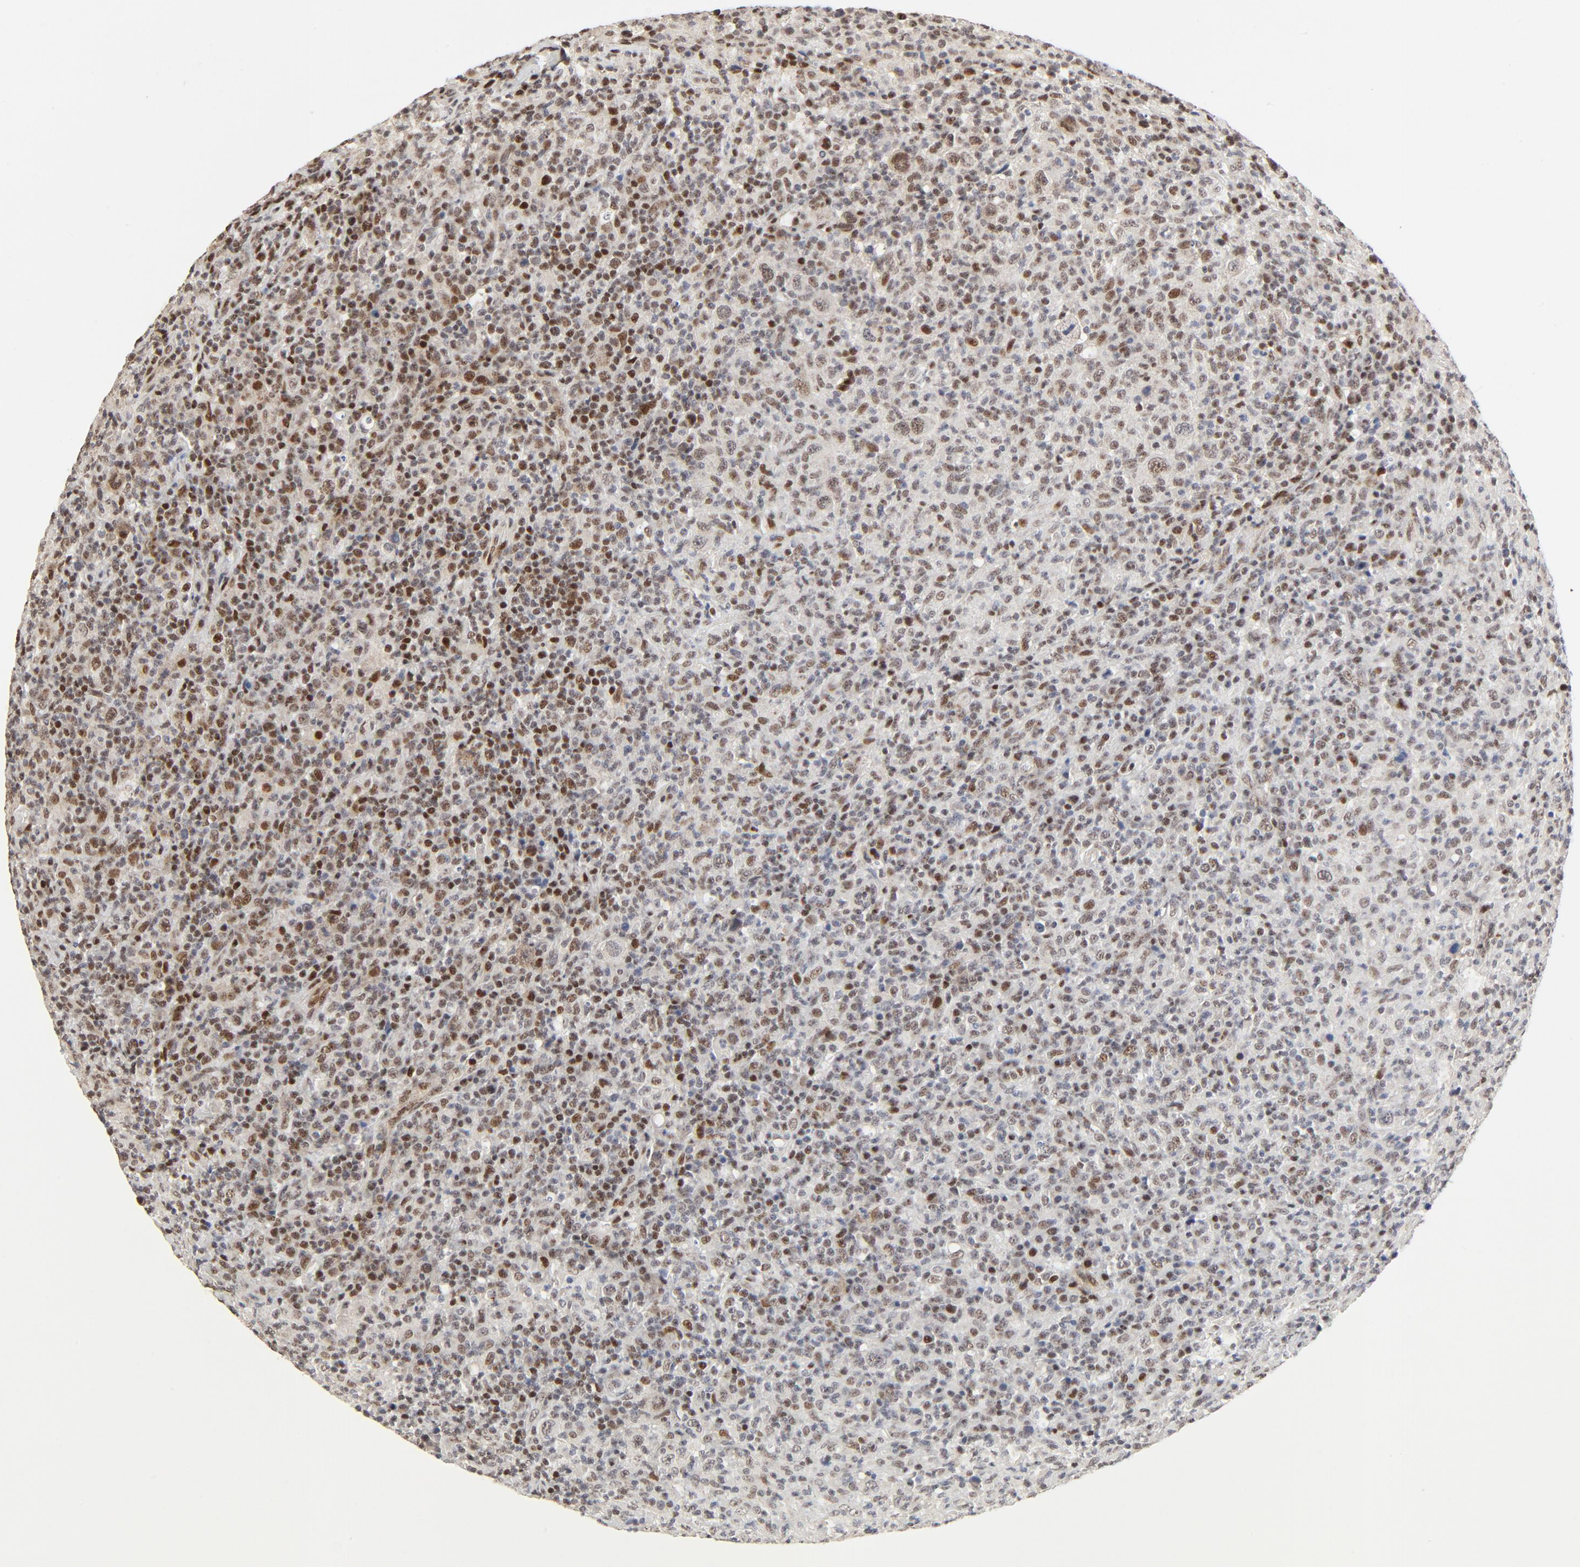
{"staining": {"intensity": "moderate", "quantity": ">75%", "location": "nuclear"}, "tissue": "lymphoma", "cell_type": "Tumor cells", "image_type": "cancer", "snomed": [{"axis": "morphology", "description": "Malignant lymphoma, non-Hodgkin's type, High grade"}, {"axis": "topography", "description": "Soft tissue"}], "caption": "Brown immunohistochemical staining in human lymphoma exhibits moderate nuclear expression in about >75% of tumor cells.", "gene": "GTF2I", "patient": {"sex": "male", "age": 18}}